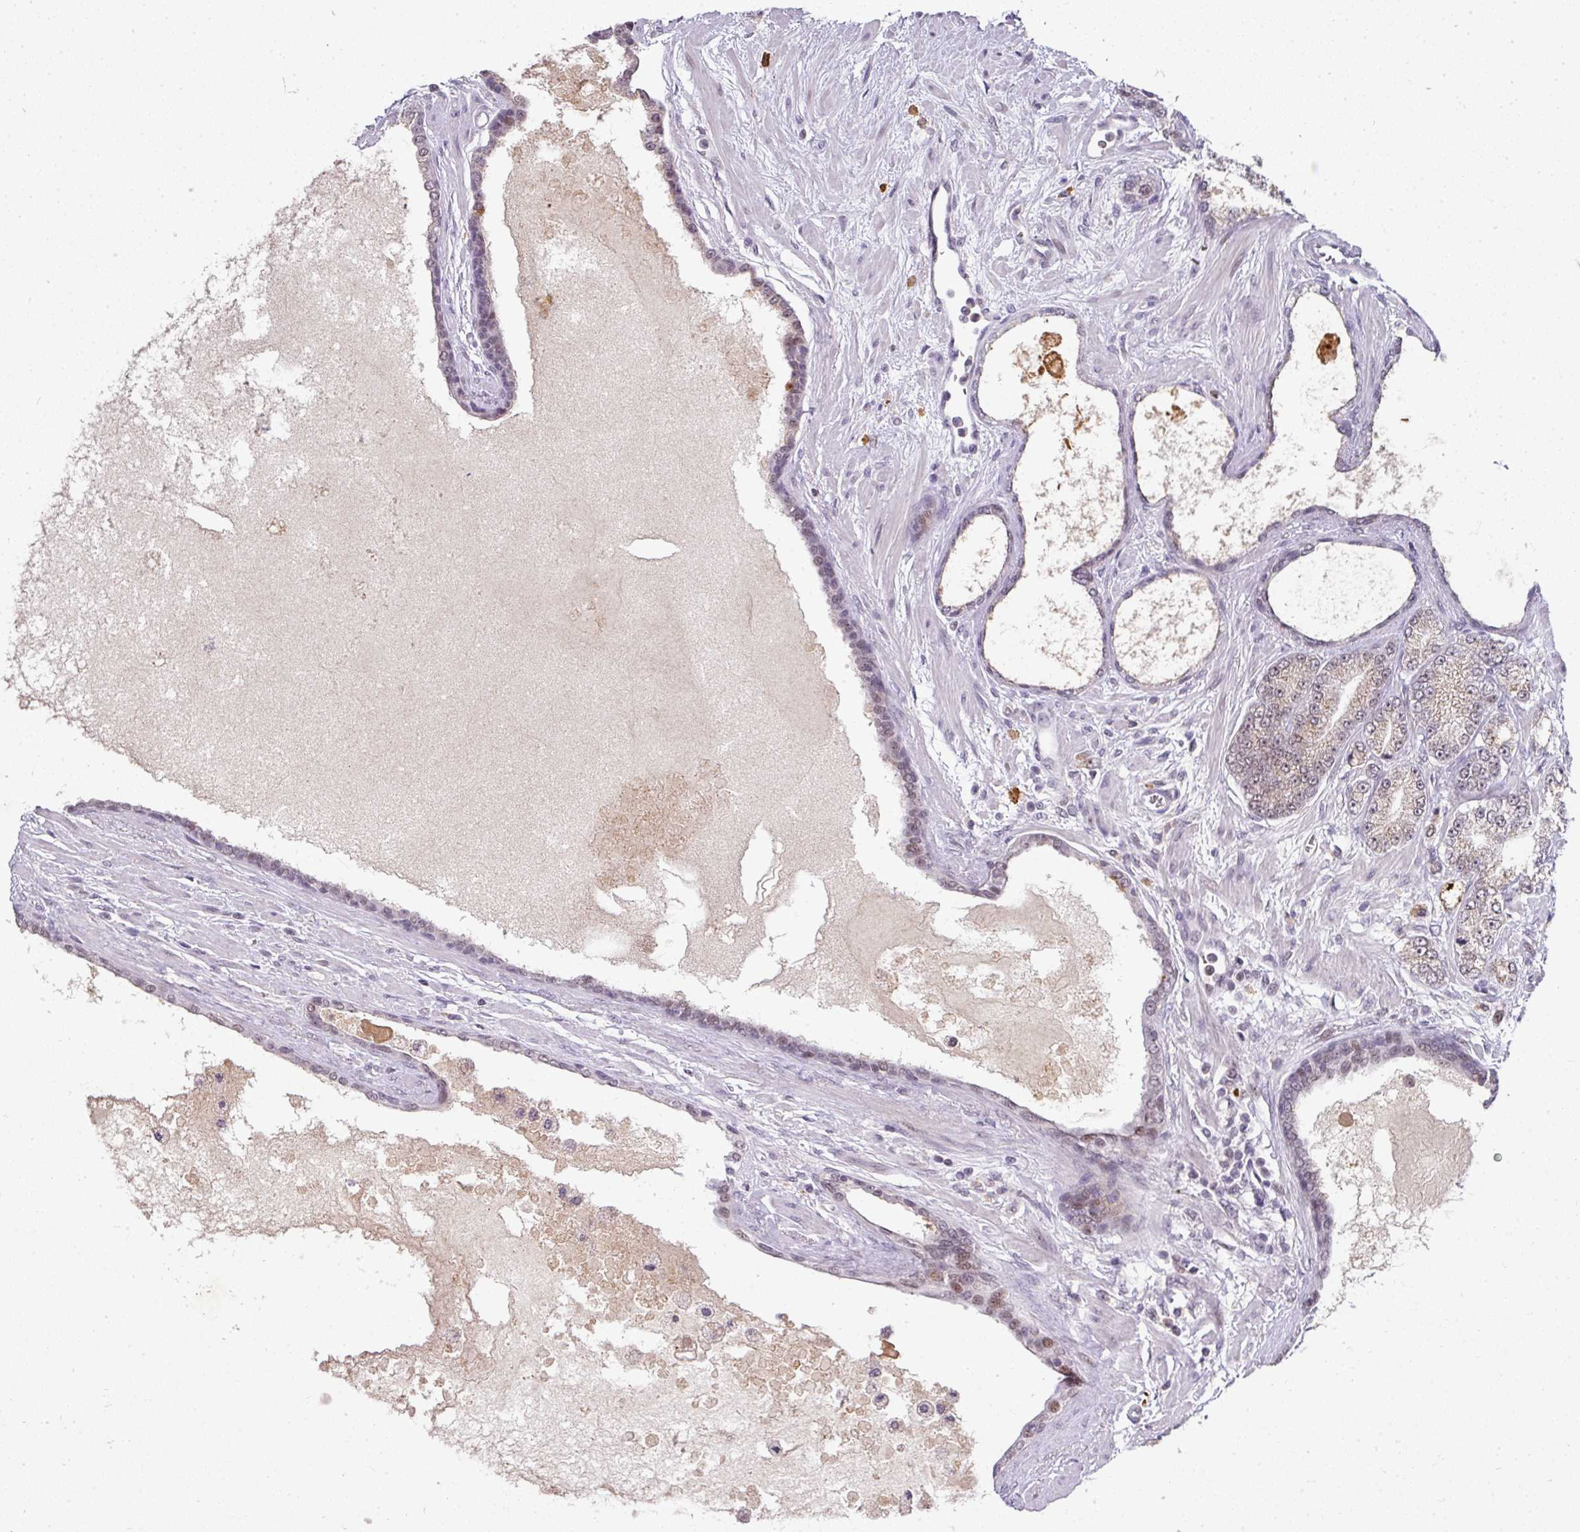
{"staining": {"intensity": "weak", "quantity": "25%-75%", "location": "cytoplasmic/membranous"}, "tissue": "prostate cancer", "cell_type": "Tumor cells", "image_type": "cancer", "snomed": [{"axis": "morphology", "description": "Adenocarcinoma, High grade"}, {"axis": "topography", "description": "Prostate"}], "caption": "DAB immunohistochemical staining of adenocarcinoma (high-grade) (prostate) reveals weak cytoplasmic/membranous protein positivity in approximately 25%-75% of tumor cells.", "gene": "NEIL1", "patient": {"sex": "male", "age": 68}}